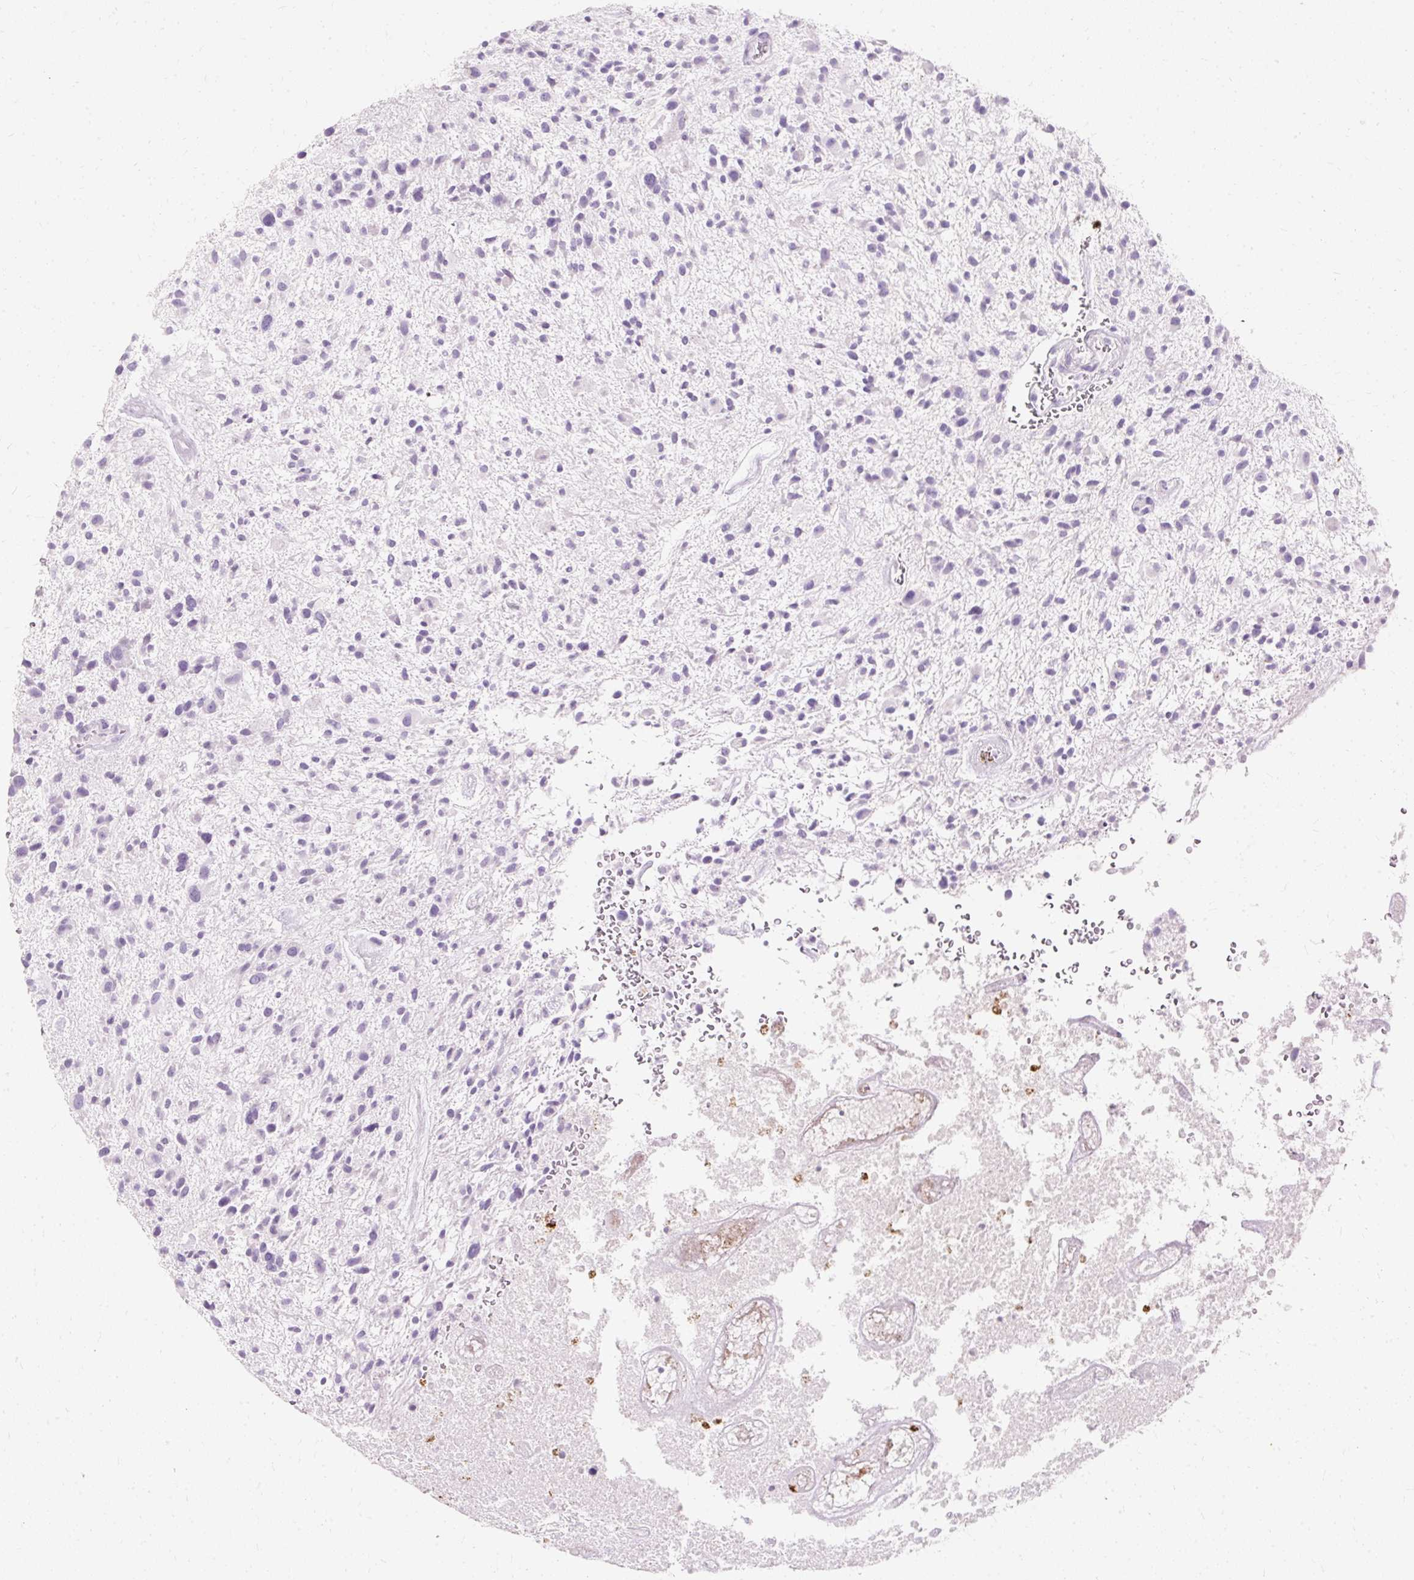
{"staining": {"intensity": "negative", "quantity": "none", "location": "none"}, "tissue": "glioma", "cell_type": "Tumor cells", "image_type": "cancer", "snomed": [{"axis": "morphology", "description": "Glioma, malignant, High grade"}, {"axis": "topography", "description": "Brain"}], "caption": "Glioma was stained to show a protein in brown. There is no significant staining in tumor cells.", "gene": "DEFA1", "patient": {"sex": "male", "age": 47}}